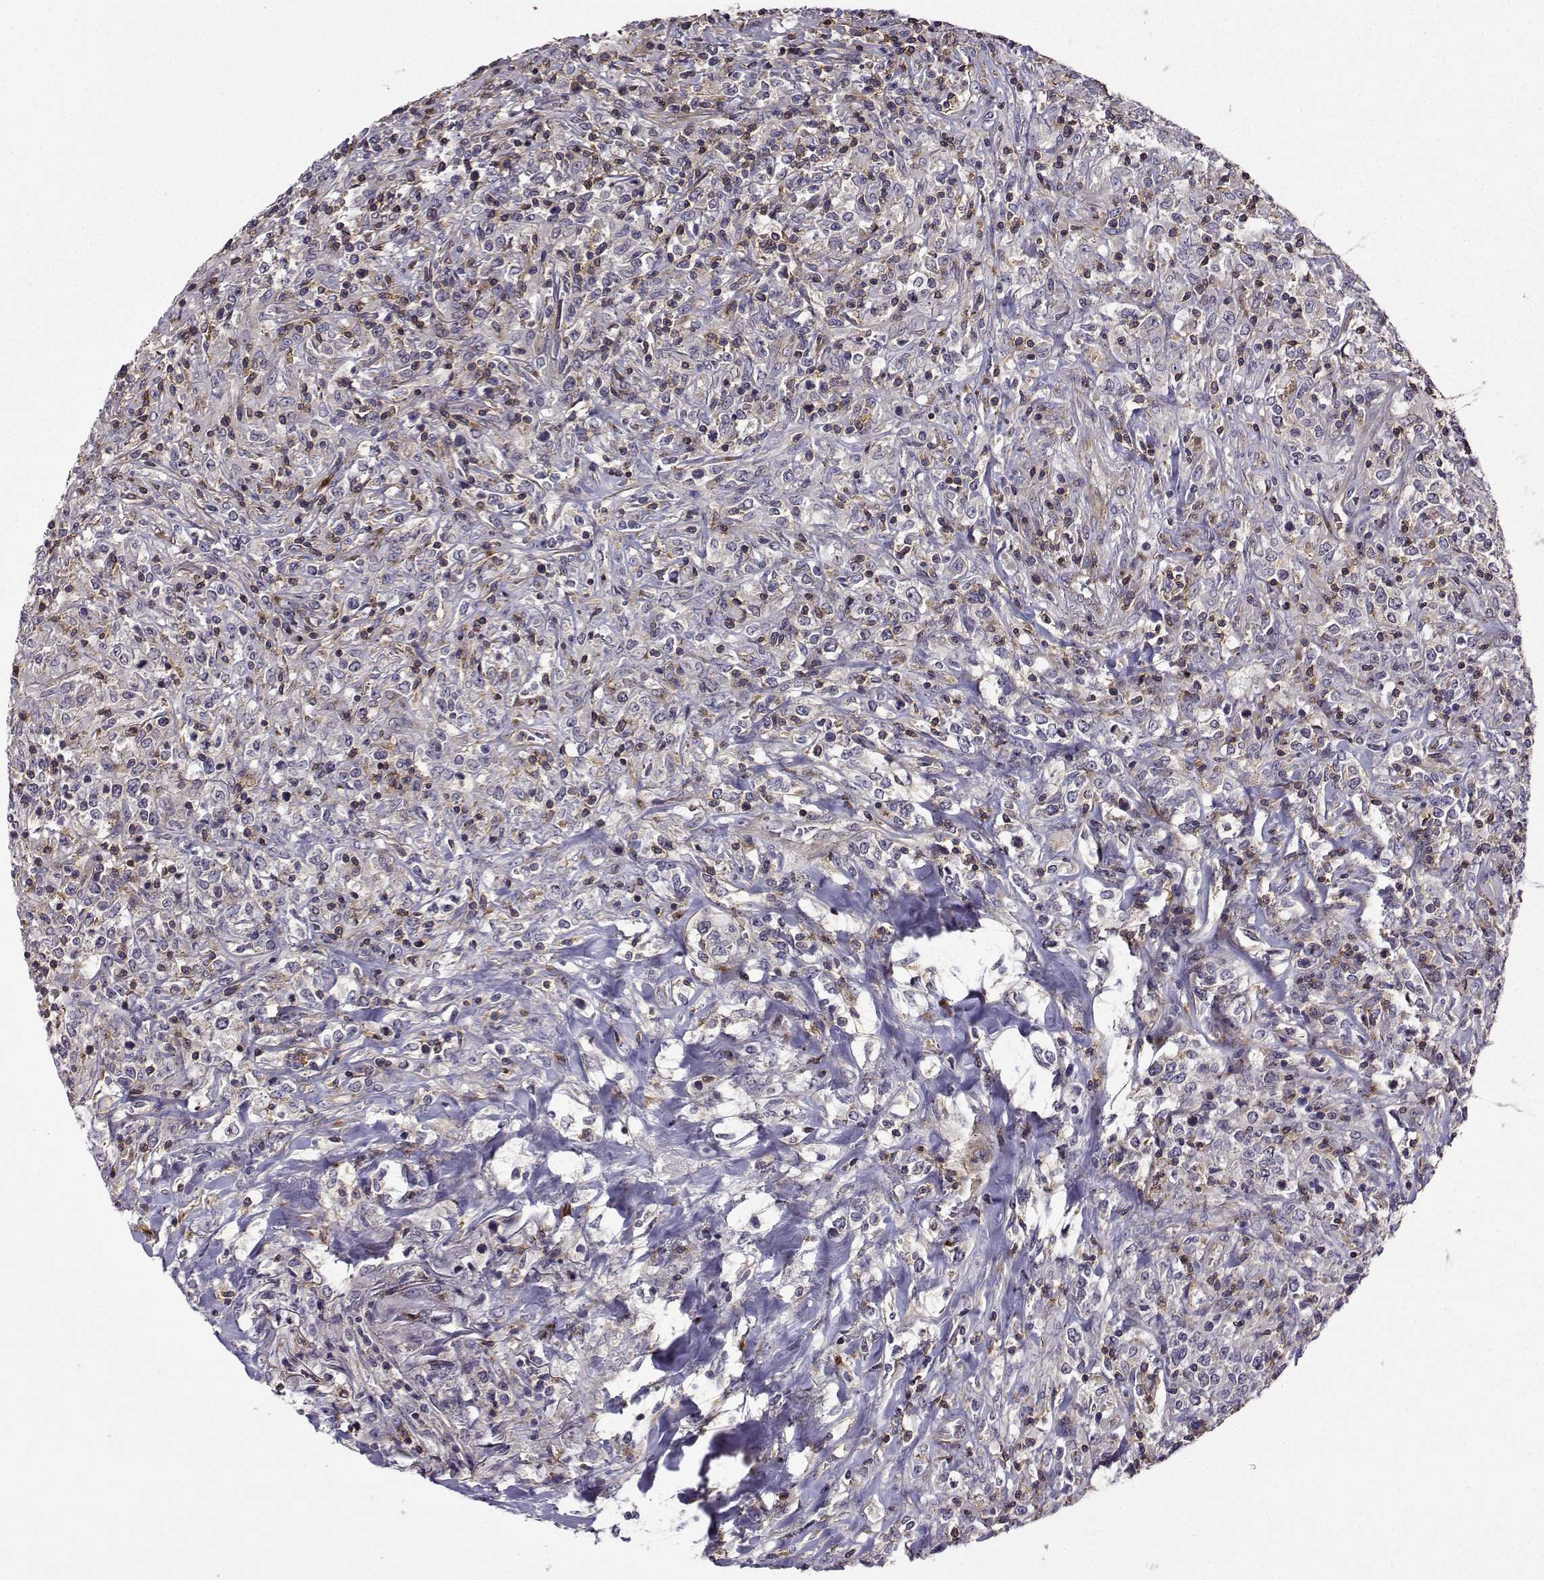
{"staining": {"intensity": "negative", "quantity": "none", "location": "none"}, "tissue": "lymphoma", "cell_type": "Tumor cells", "image_type": "cancer", "snomed": [{"axis": "morphology", "description": "Malignant lymphoma, non-Hodgkin's type, High grade"}, {"axis": "topography", "description": "Lung"}], "caption": "Human lymphoma stained for a protein using IHC demonstrates no positivity in tumor cells.", "gene": "ITGB8", "patient": {"sex": "male", "age": 79}}